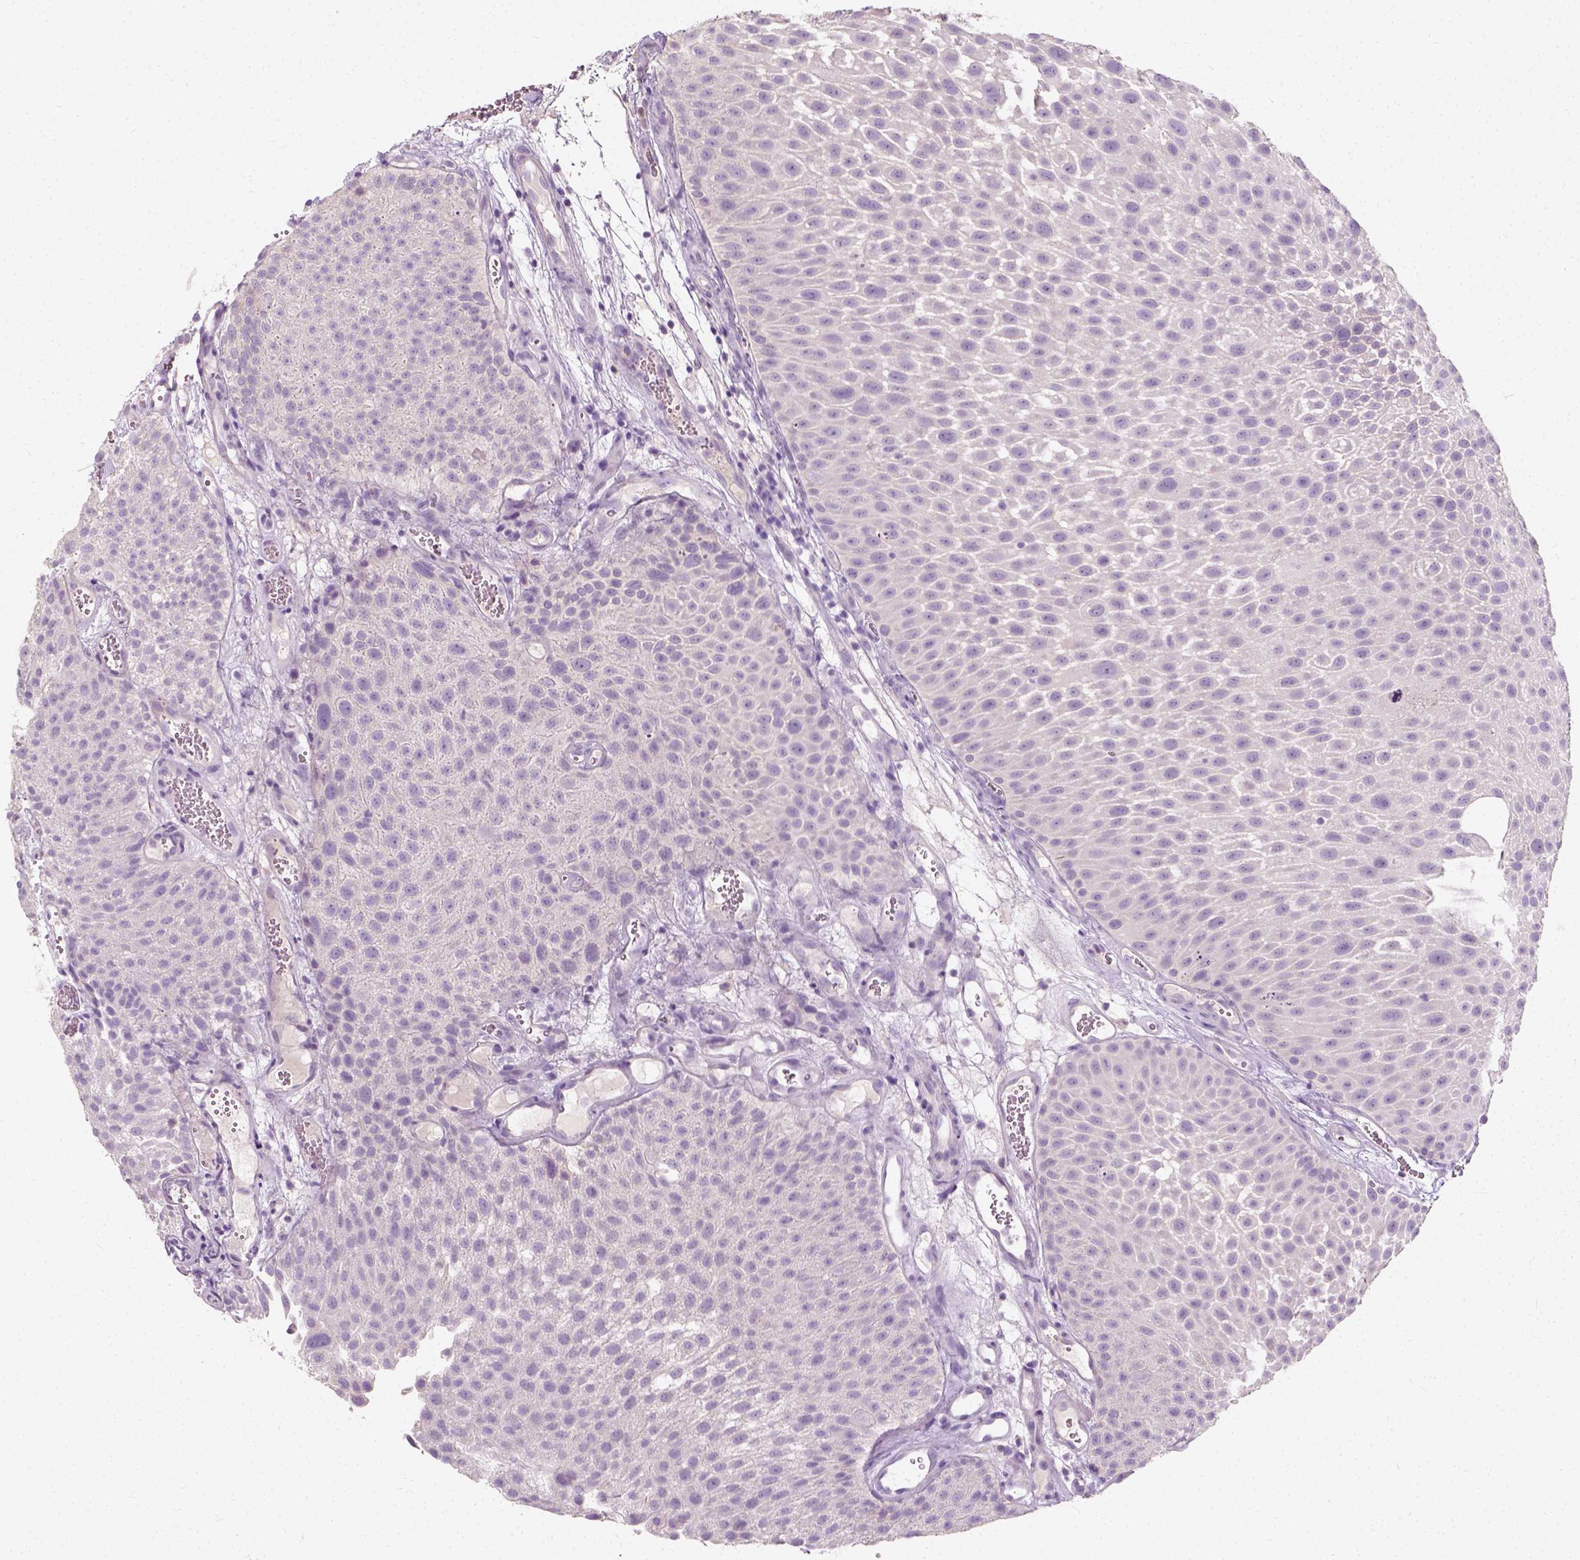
{"staining": {"intensity": "negative", "quantity": "none", "location": "none"}, "tissue": "urothelial cancer", "cell_type": "Tumor cells", "image_type": "cancer", "snomed": [{"axis": "morphology", "description": "Urothelial carcinoma, Low grade"}, {"axis": "topography", "description": "Urinary bladder"}], "caption": "Tumor cells are negative for brown protein staining in urothelial carcinoma (low-grade).", "gene": "DHCR24", "patient": {"sex": "male", "age": 72}}